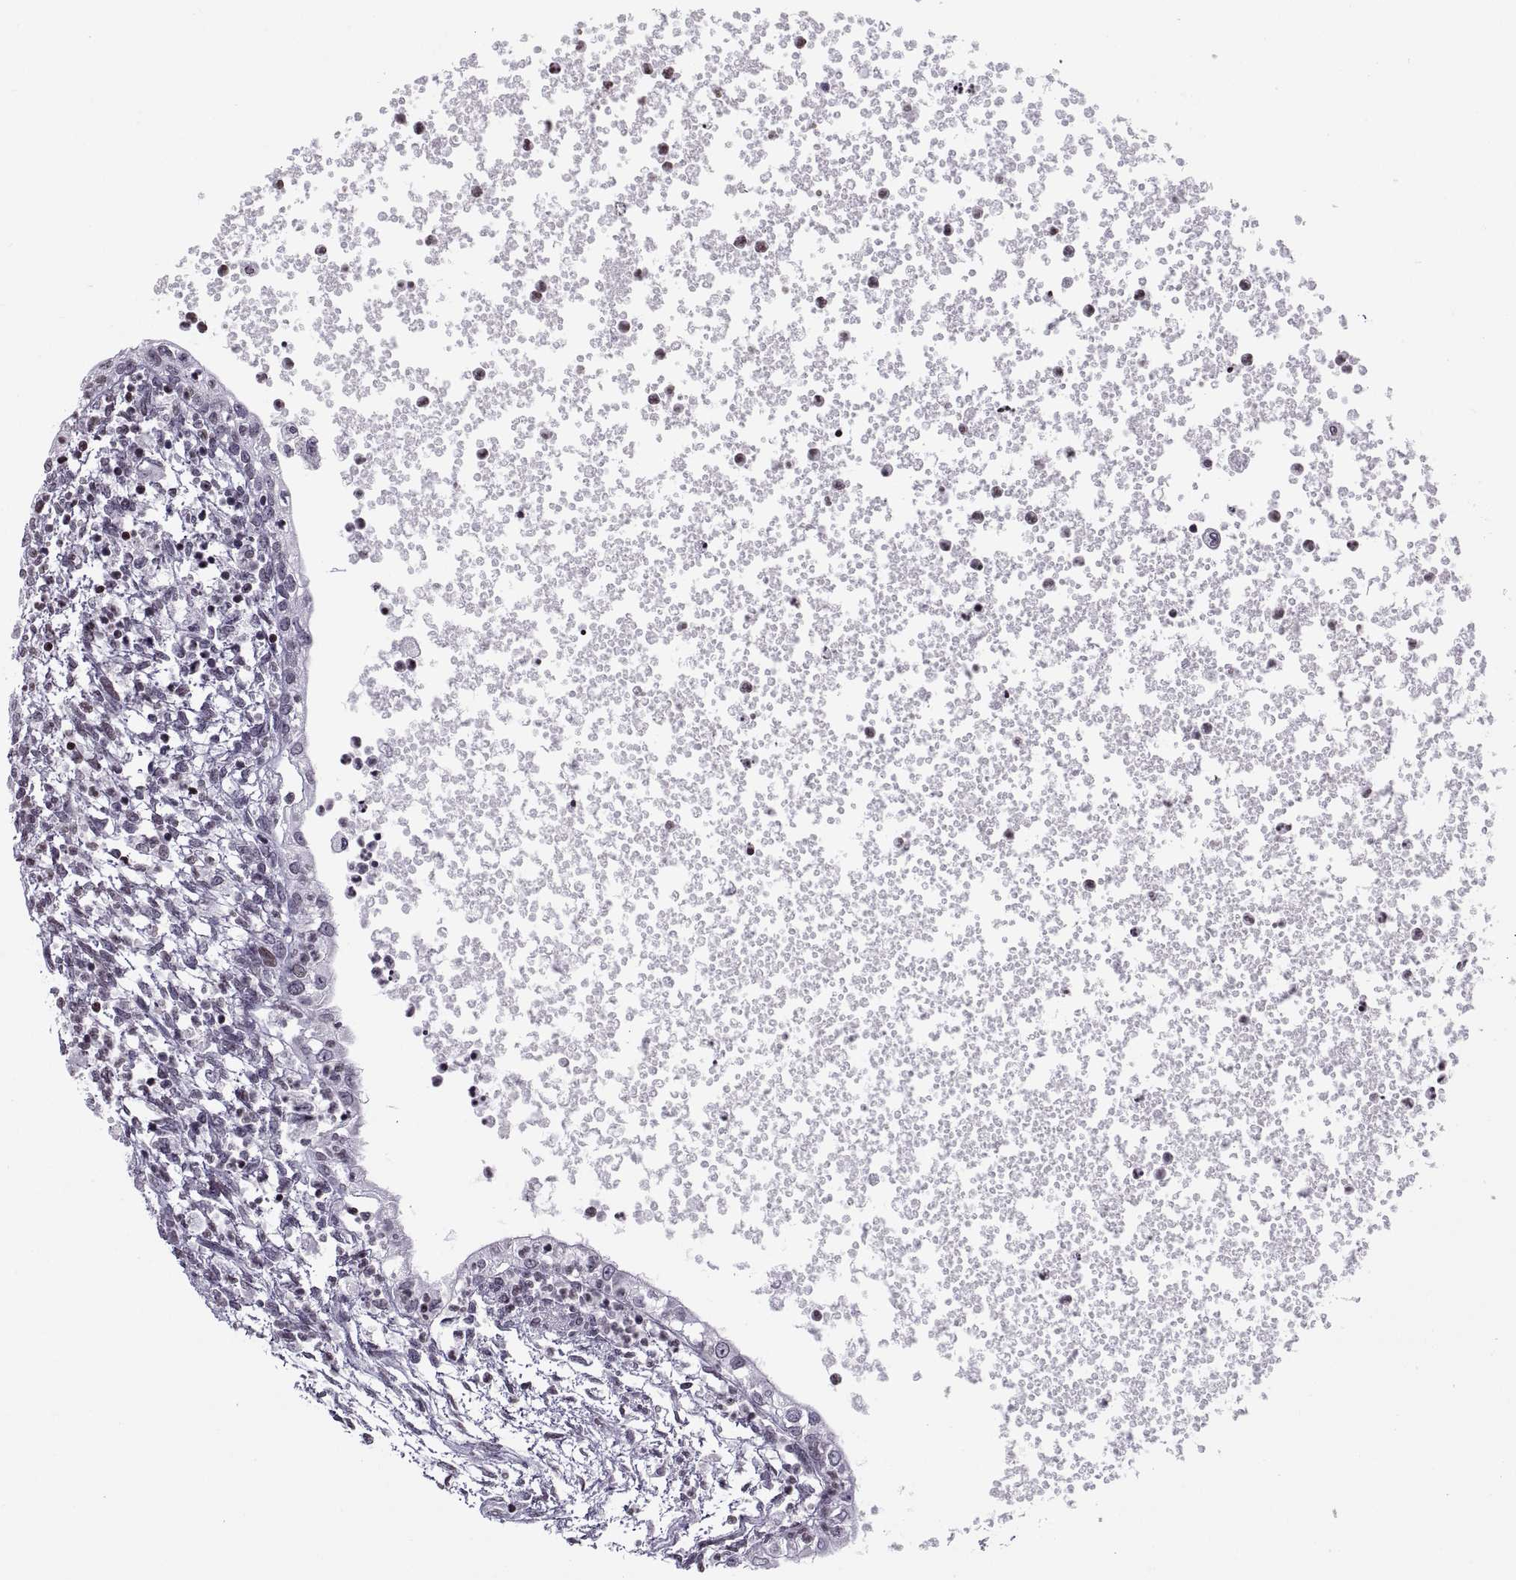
{"staining": {"intensity": "negative", "quantity": "none", "location": "none"}, "tissue": "testis cancer", "cell_type": "Tumor cells", "image_type": "cancer", "snomed": [{"axis": "morphology", "description": "Carcinoma, Embryonal, NOS"}, {"axis": "topography", "description": "Testis"}], "caption": "High magnification brightfield microscopy of testis cancer (embryonal carcinoma) stained with DAB (3,3'-diaminobenzidine) (brown) and counterstained with hematoxylin (blue): tumor cells show no significant expression.", "gene": "H1-8", "patient": {"sex": "male", "age": 37}}